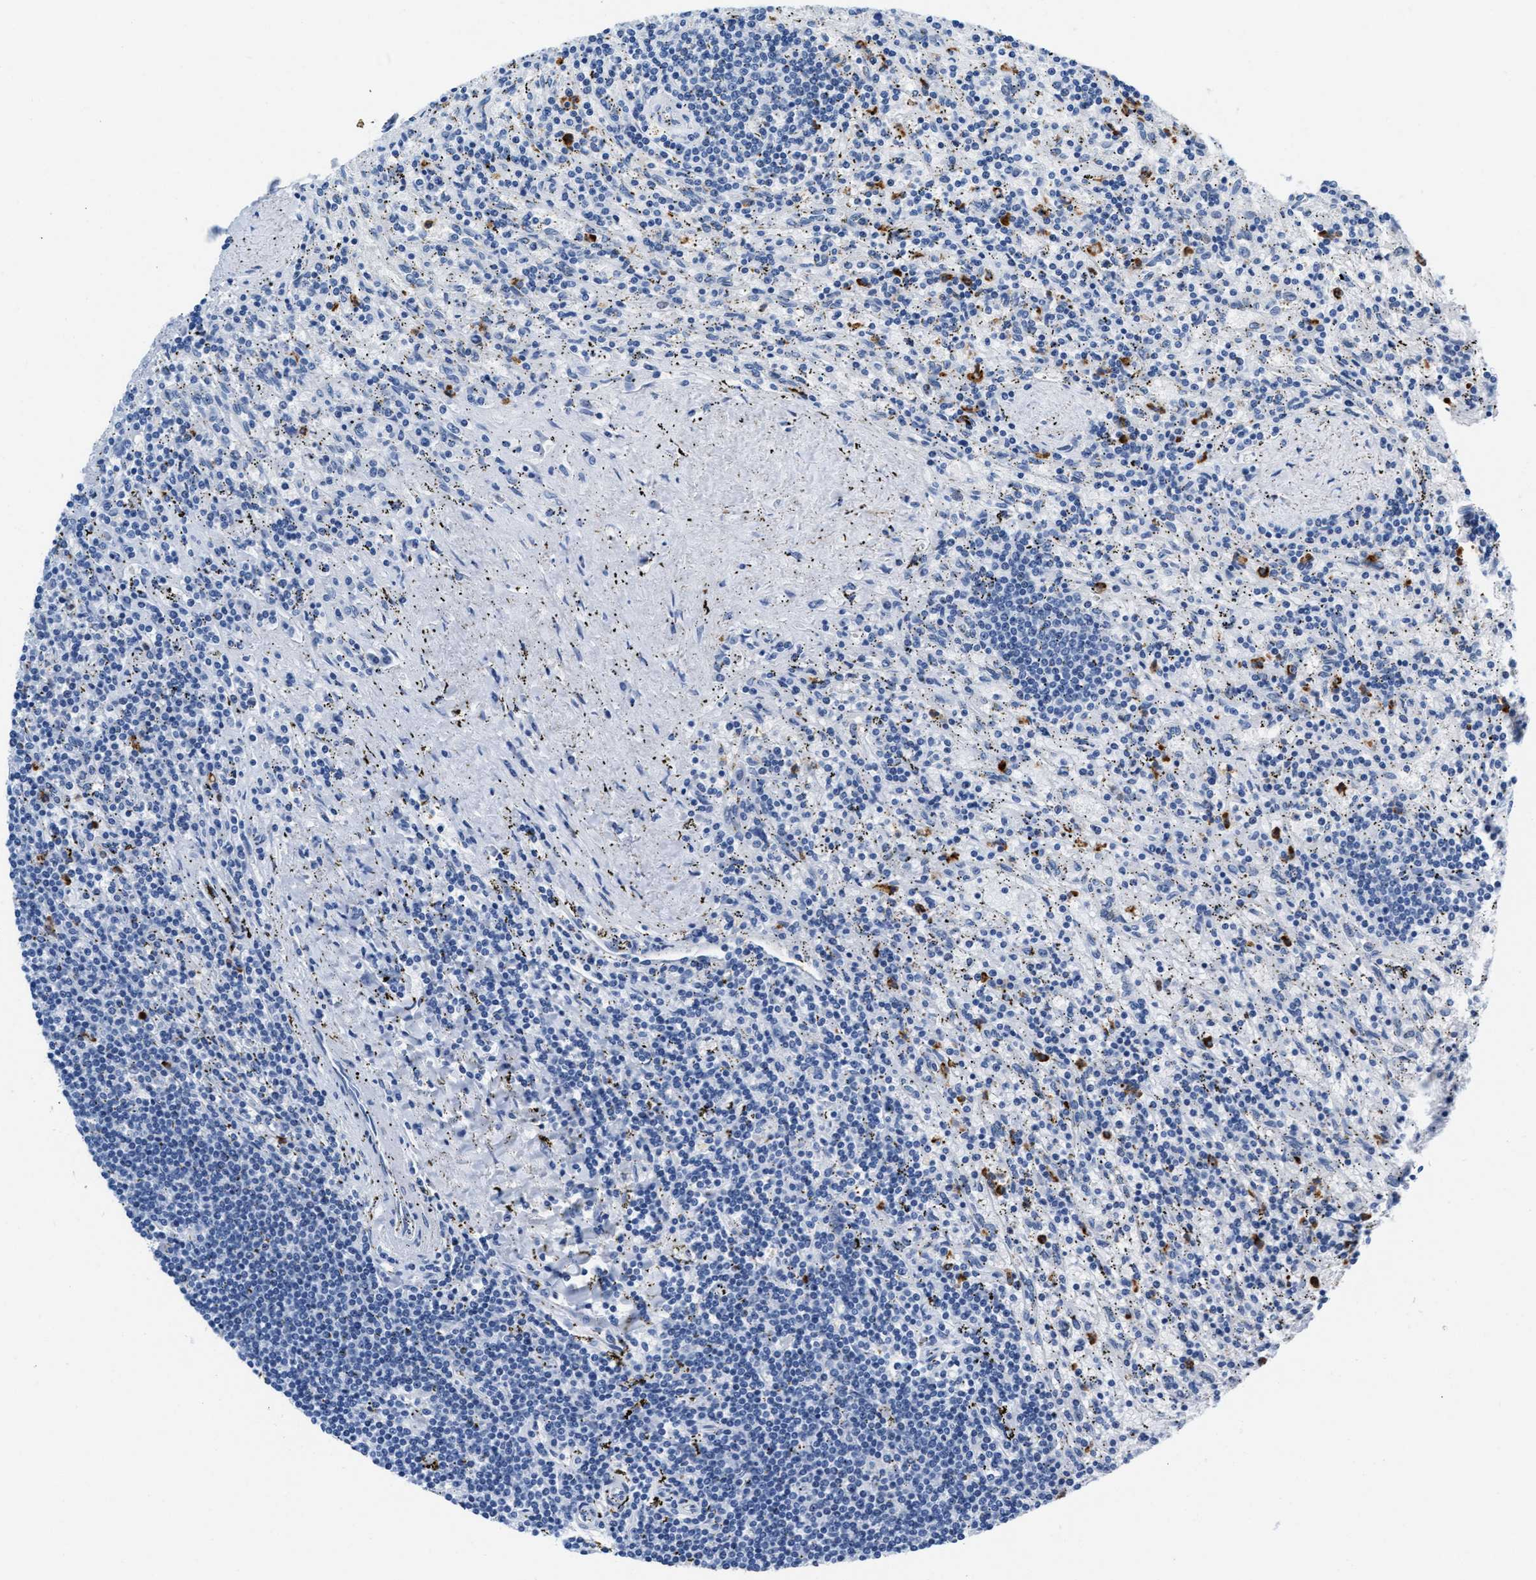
{"staining": {"intensity": "negative", "quantity": "none", "location": "none"}, "tissue": "lymphoma", "cell_type": "Tumor cells", "image_type": "cancer", "snomed": [{"axis": "morphology", "description": "Malignant lymphoma, non-Hodgkin's type, Low grade"}, {"axis": "topography", "description": "Spleen"}], "caption": "High power microscopy image of an immunohistochemistry histopathology image of malignant lymphoma, non-Hodgkin's type (low-grade), revealing no significant positivity in tumor cells.", "gene": "MMP8", "patient": {"sex": "male", "age": 76}}